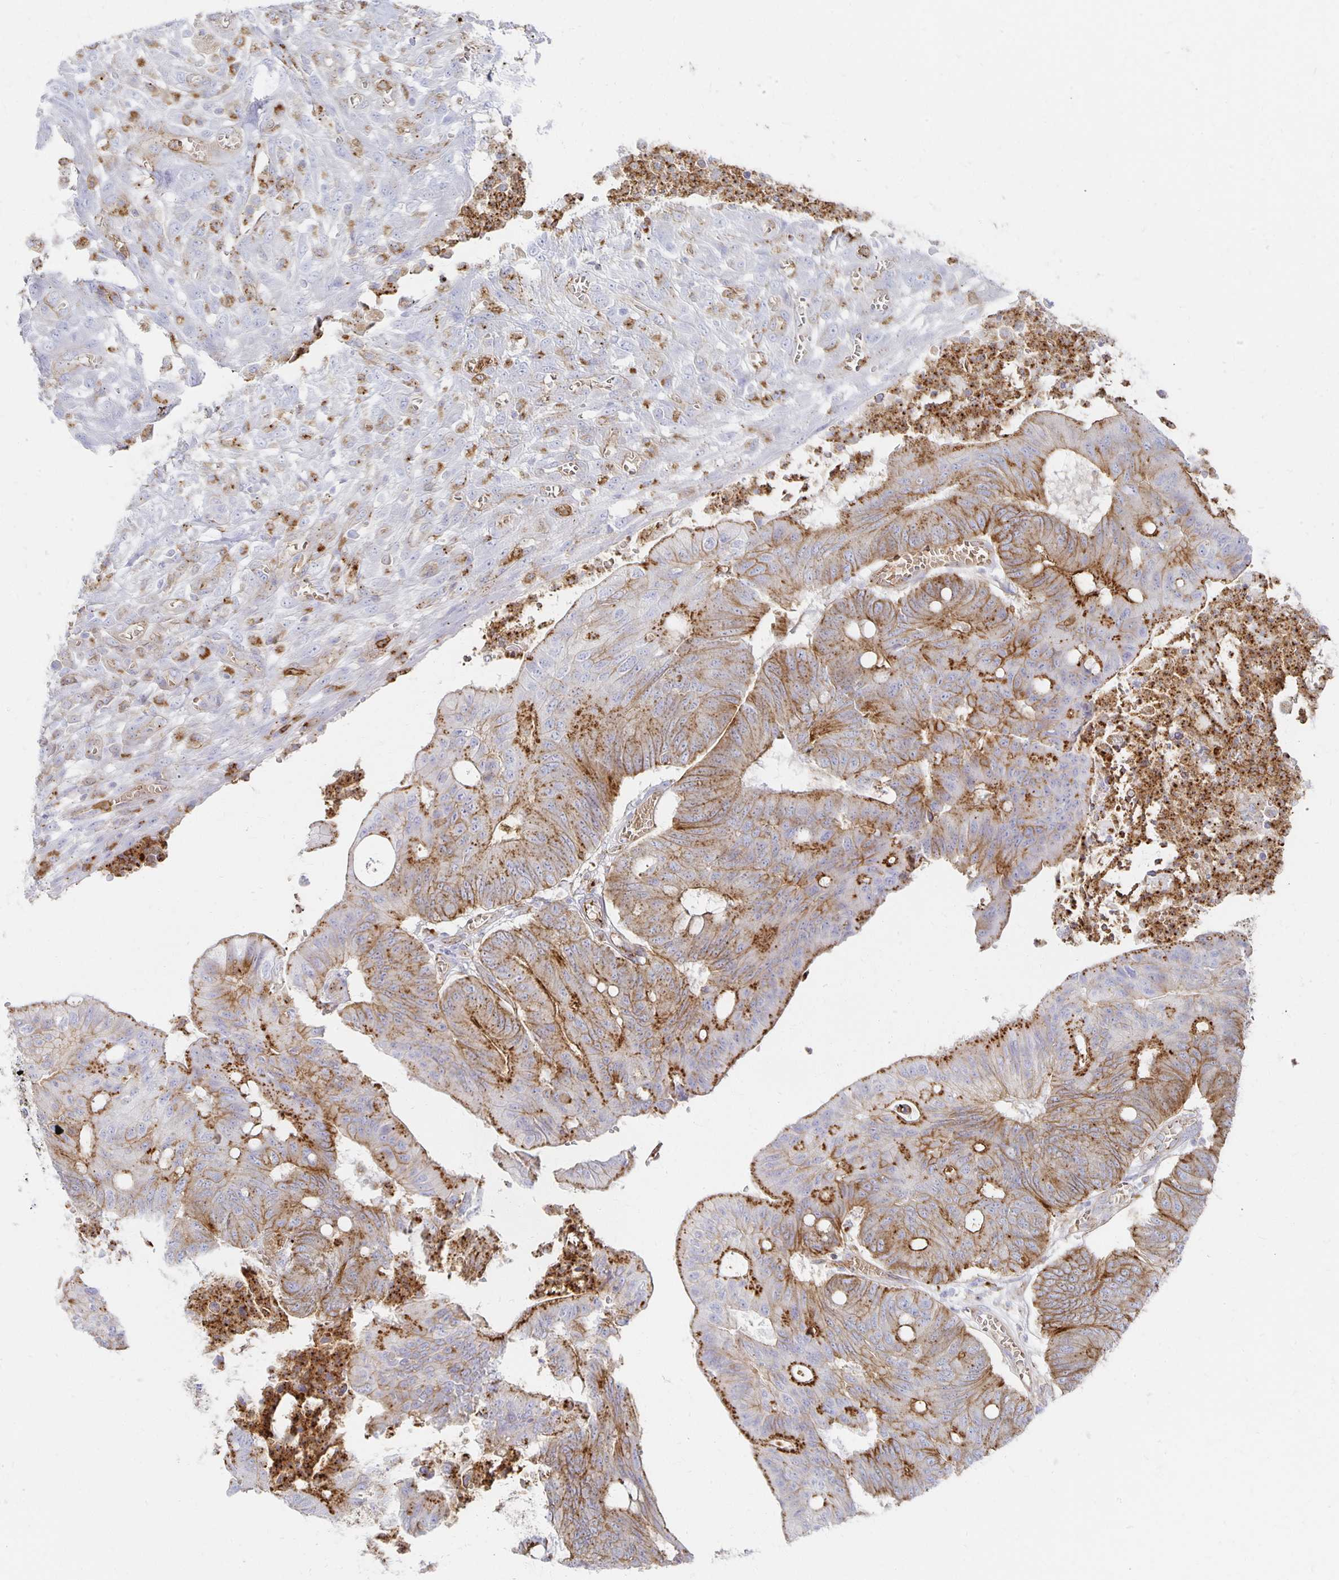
{"staining": {"intensity": "strong", "quantity": "25%-75%", "location": "cytoplasmic/membranous"}, "tissue": "colorectal cancer", "cell_type": "Tumor cells", "image_type": "cancer", "snomed": [{"axis": "morphology", "description": "Adenocarcinoma, NOS"}, {"axis": "topography", "description": "Colon"}], "caption": "Protein staining exhibits strong cytoplasmic/membranous expression in approximately 25%-75% of tumor cells in colorectal adenocarcinoma.", "gene": "TAAR1", "patient": {"sex": "male", "age": 65}}